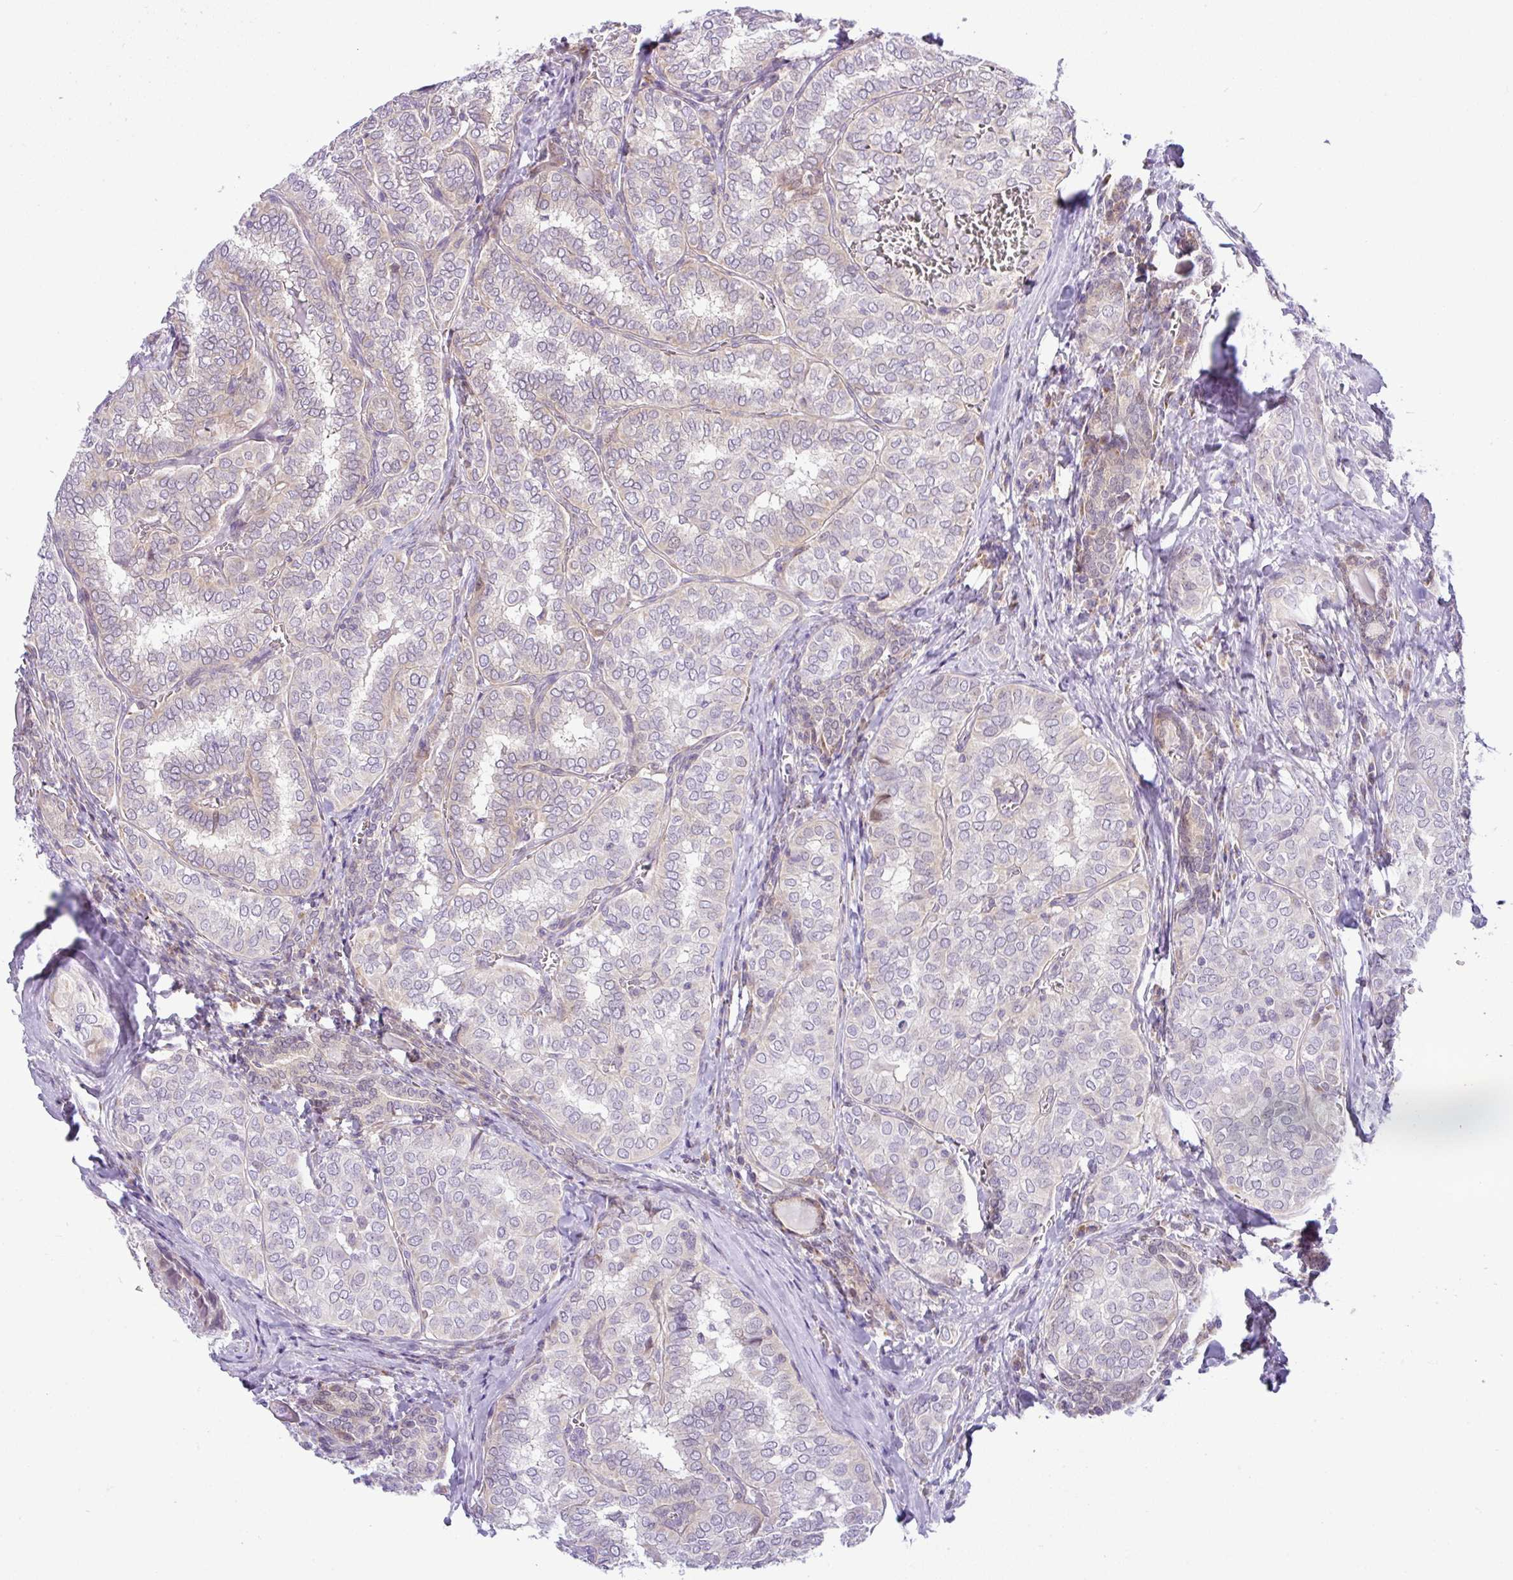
{"staining": {"intensity": "weak", "quantity": "25%-75%", "location": "cytoplasmic/membranous"}, "tissue": "thyroid cancer", "cell_type": "Tumor cells", "image_type": "cancer", "snomed": [{"axis": "morphology", "description": "Papillary adenocarcinoma, NOS"}, {"axis": "topography", "description": "Thyroid gland"}], "caption": "A high-resolution photomicrograph shows IHC staining of thyroid papillary adenocarcinoma, which displays weak cytoplasmic/membranous positivity in approximately 25%-75% of tumor cells.", "gene": "NDUFB2", "patient": {"sex": "female", "age": 30}}